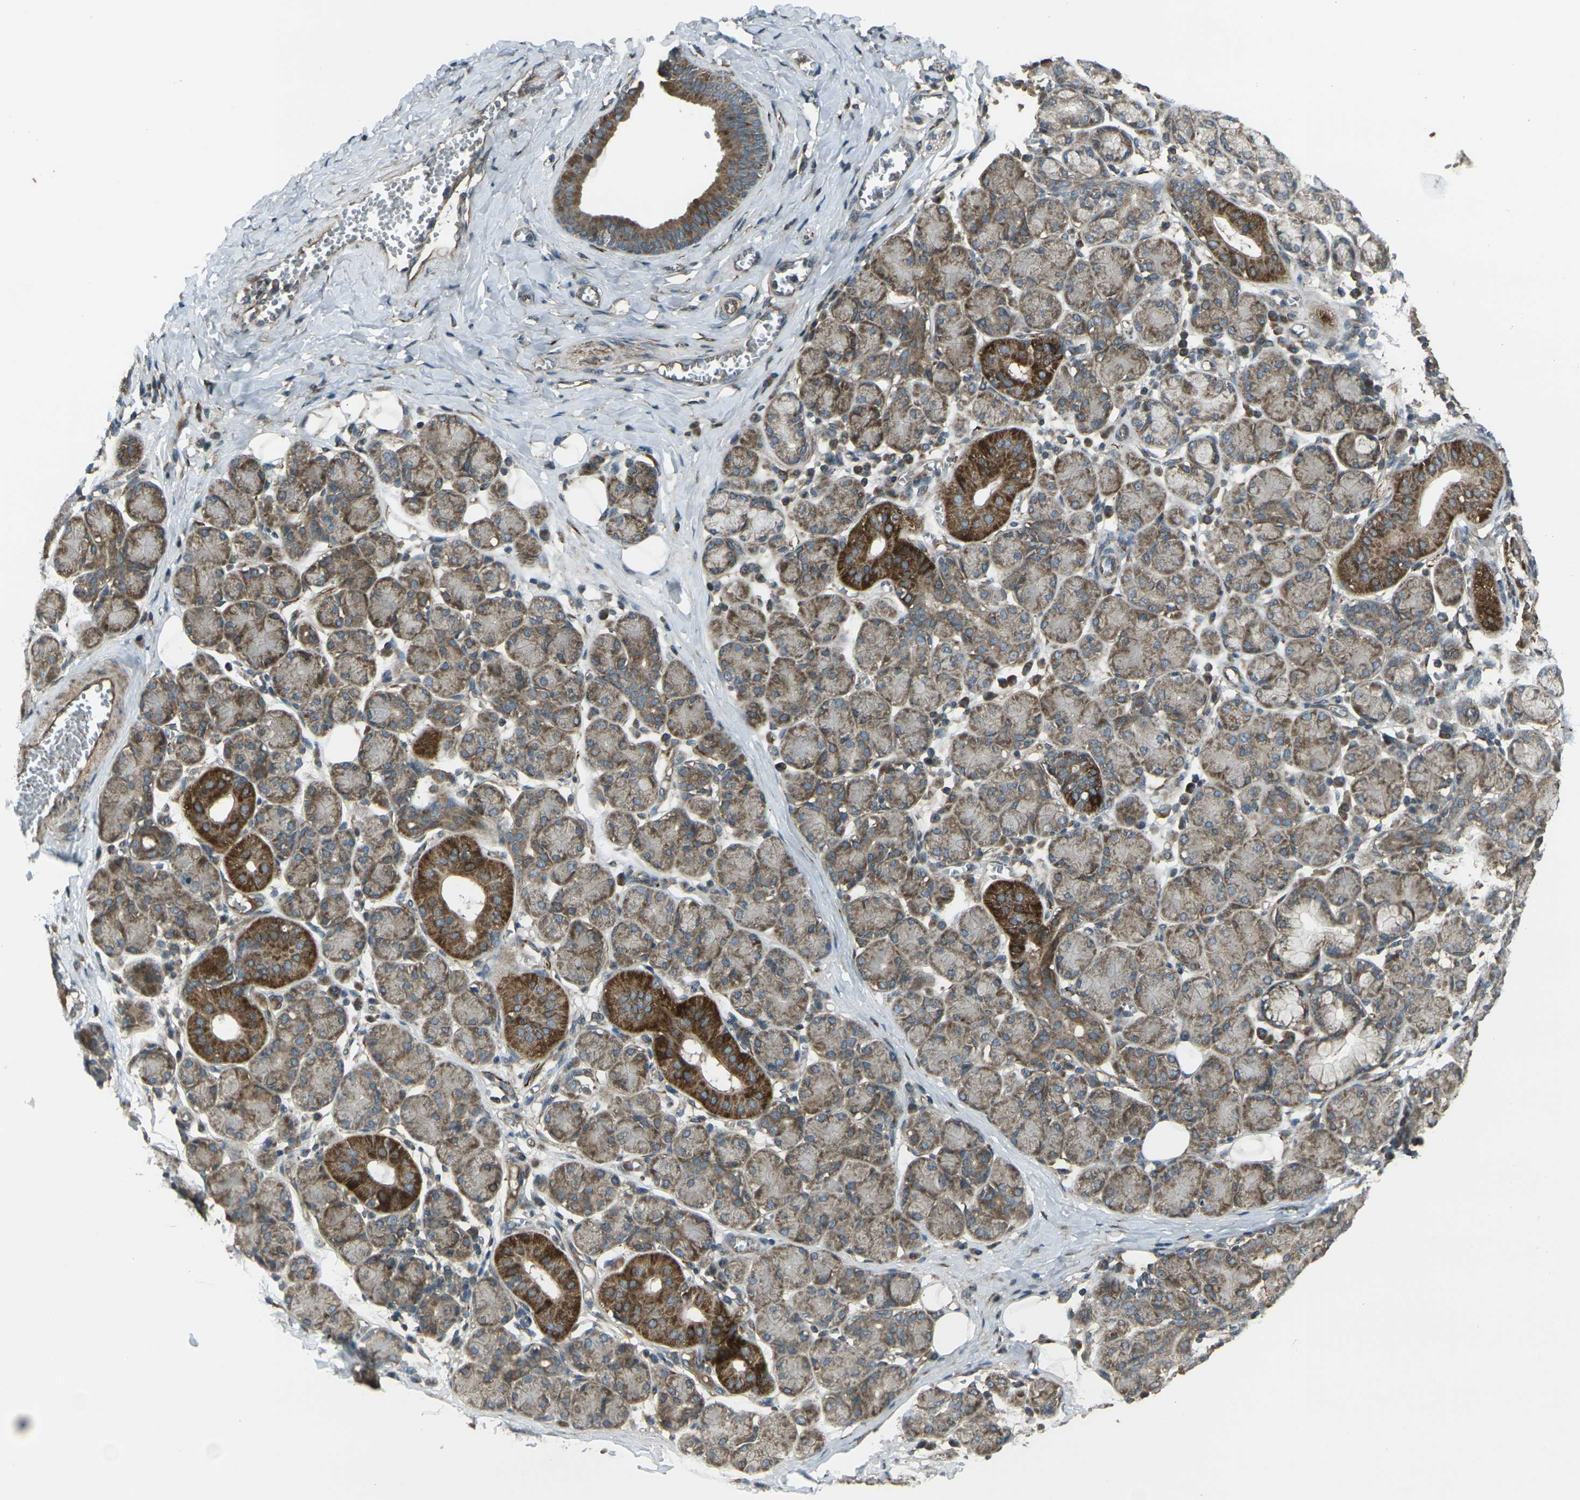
{"staining": {"intensity": "moderate", "quantity": ">75%", "location": "cytoplasmic/membranous"}, "tissue": "salivary gland", "cell_type": "Glandular cells", "image_type": "normal", "snomed": [{"axis": "morphology", "description": "Normal tissue, NOS"}, {"axis": "morphology", "description": "Inflammation, NOS"}, {"axis": "topography", "description": "Lymph node"}, {"axis": "topography", "description": "Salivary gland"}], "caption": "Salivary gland stained with a brown dye demonstrates moderate cytoplasmic/membranous positive positivity in approximately >75% of glandular cells.", "gene": "LSMEM1", "patient": {"sex": "male", "age": 3}}